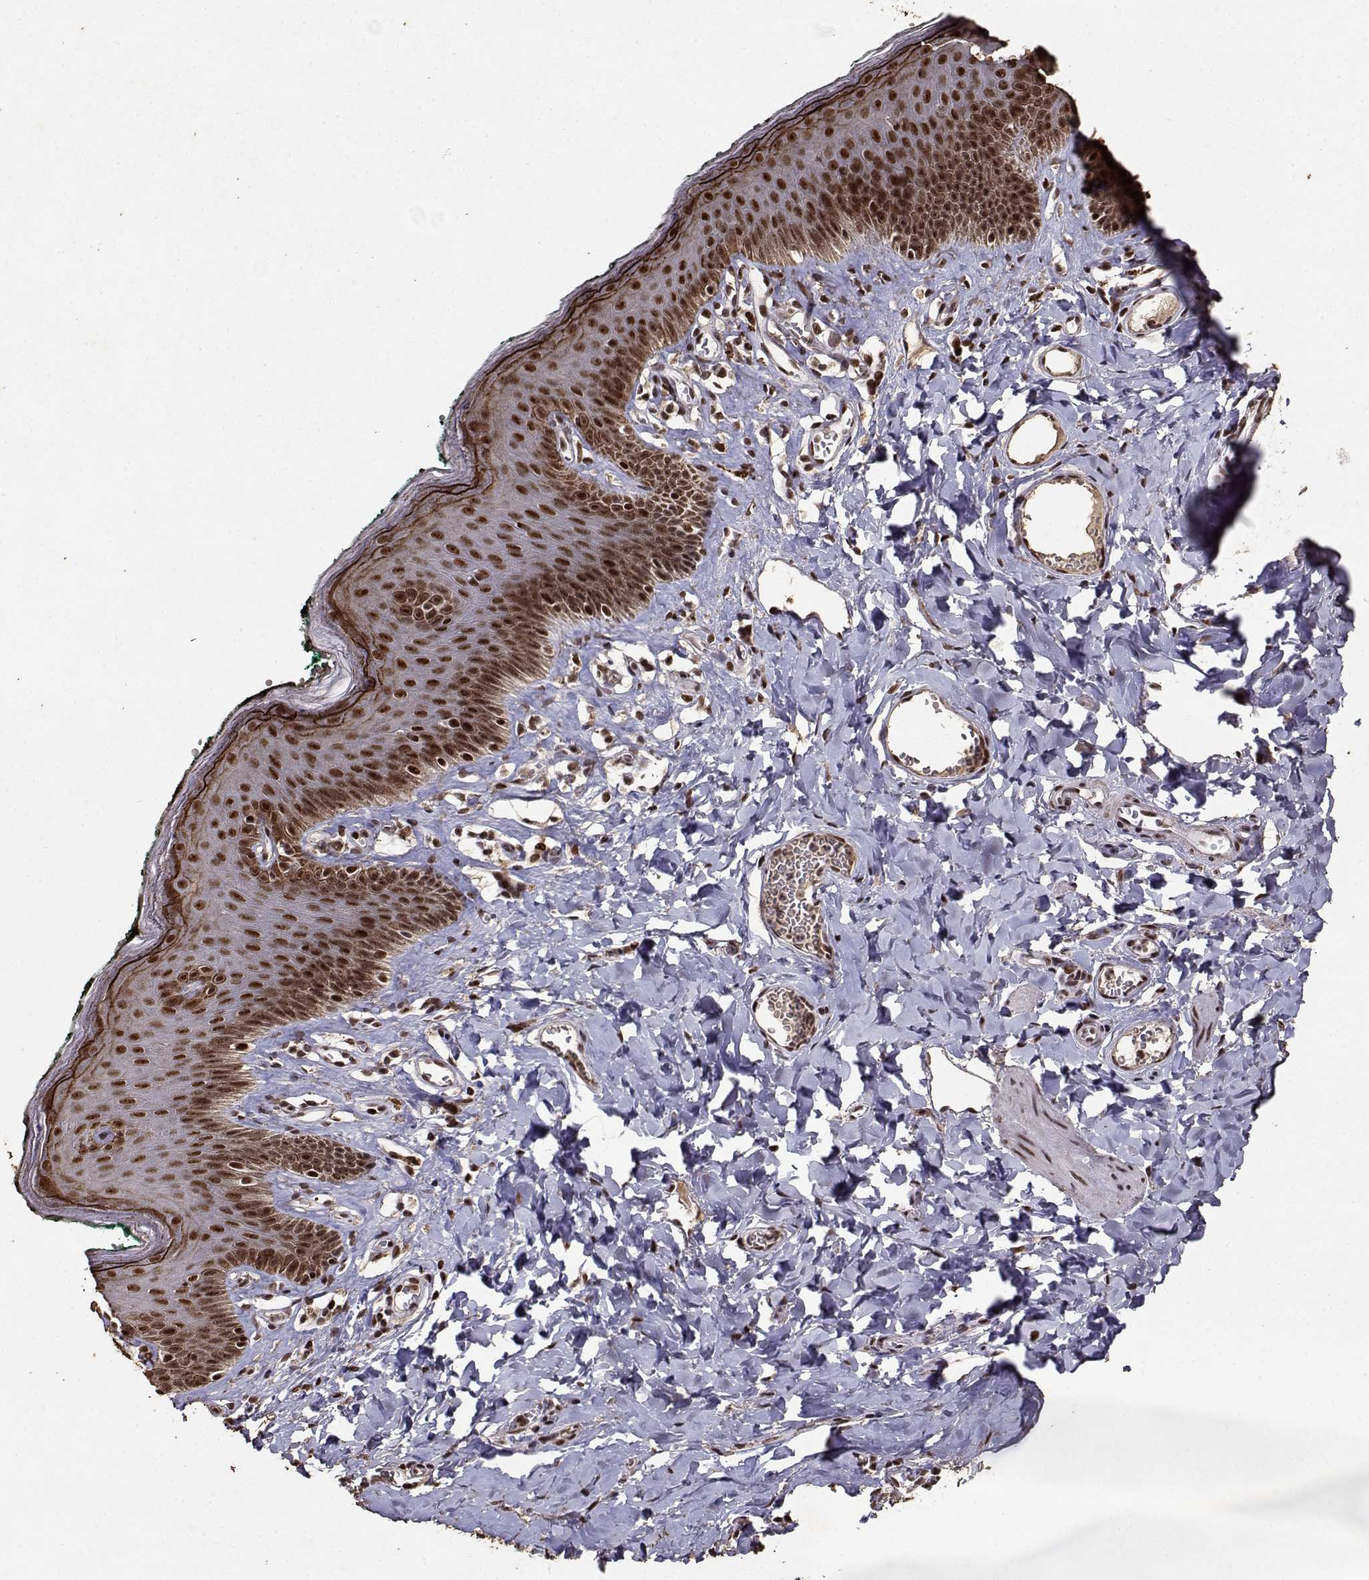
{"staining": {"intensity": "strong", "quantity": ">75%", "location": "nuclear"}, "tissue": "skin", "cell_type": "Epidermal cells", "image_type": "normal", "snomed": [{"axis": "morphology", "description": "Normal tissue, NOS"}, {"axis": "topography", "description": "Vulva"}, {"axis": "topography", "description": "Peripheral nerve tissue"}], "caption": "Skin was stained to show a protein in brown. There is high levels of strong nuclear staining in approximately >75% of epidermal cells. (DAB = brown stain, brightfield microscopy at high magnification).", "gene": "TOE1", "patient": {"sex": "female", "age": 66}}